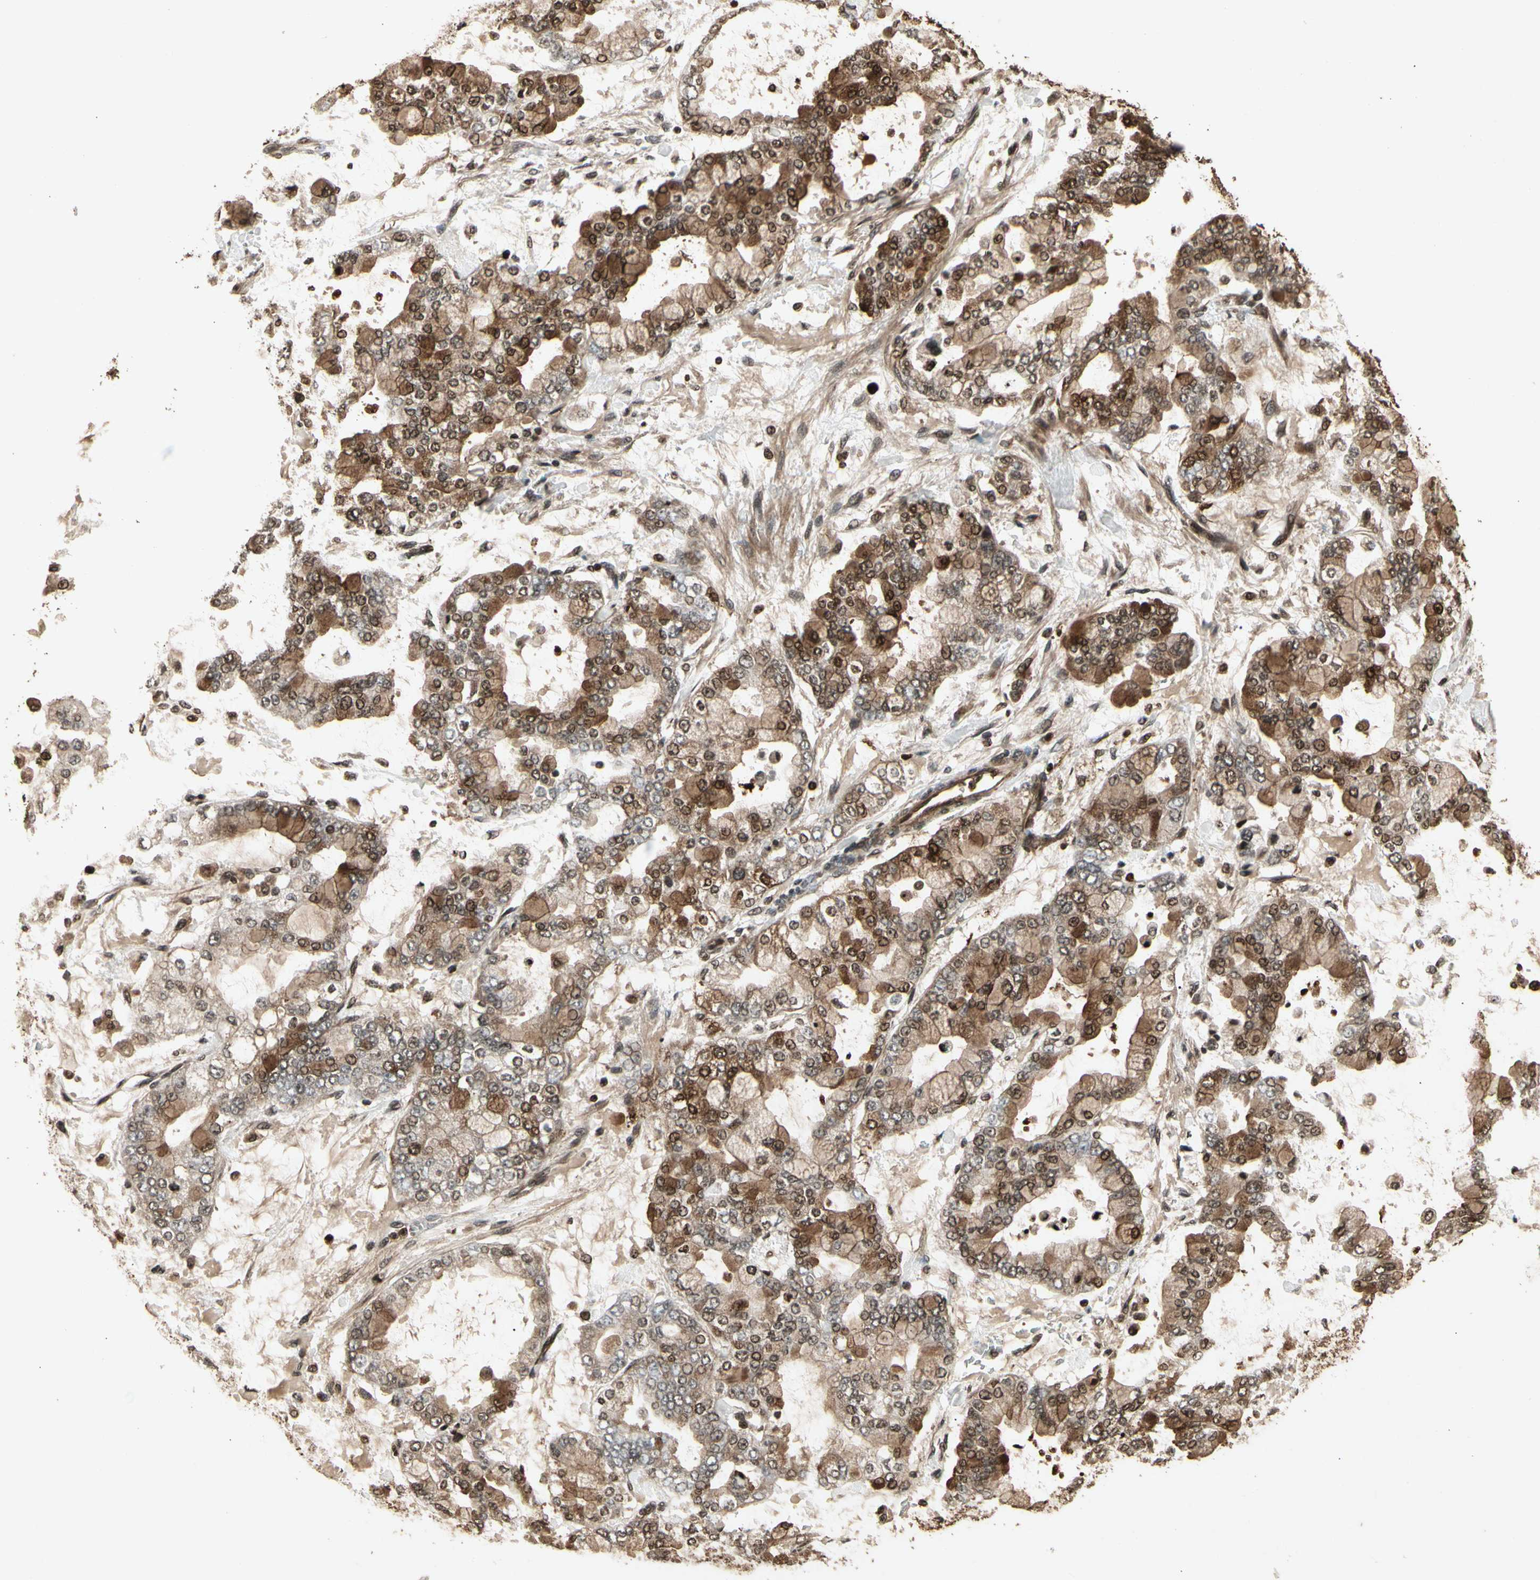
{"staining": {"intensity": "moderate", "quantity": ">75%", "location": "cytoplasmic/membranous,nuclear"}, "tissue": "stomach cancer", "cell_type": "Tumor cells", "image_type": "cancer", "snomed": [{"axis": "morphology", "description": "Normal tissue, NOS"}, {"axis": "morphology", "description": "Adenocarcinoma, NOS"}, {"axis": "topography", "description": "Stomach, upper"}, {"axis": "topography", "description": "Stomach"}], "caption": "Immunohistochemical staining of human stomach cancer (adenocarcinoma) displays medium levels of moderate cytoplasmic/membranous and nuclear protein positivity in approximately >75% of tumor cells.", "gene": "GLRX", "patient": {"sex": "male", "age": 76}}